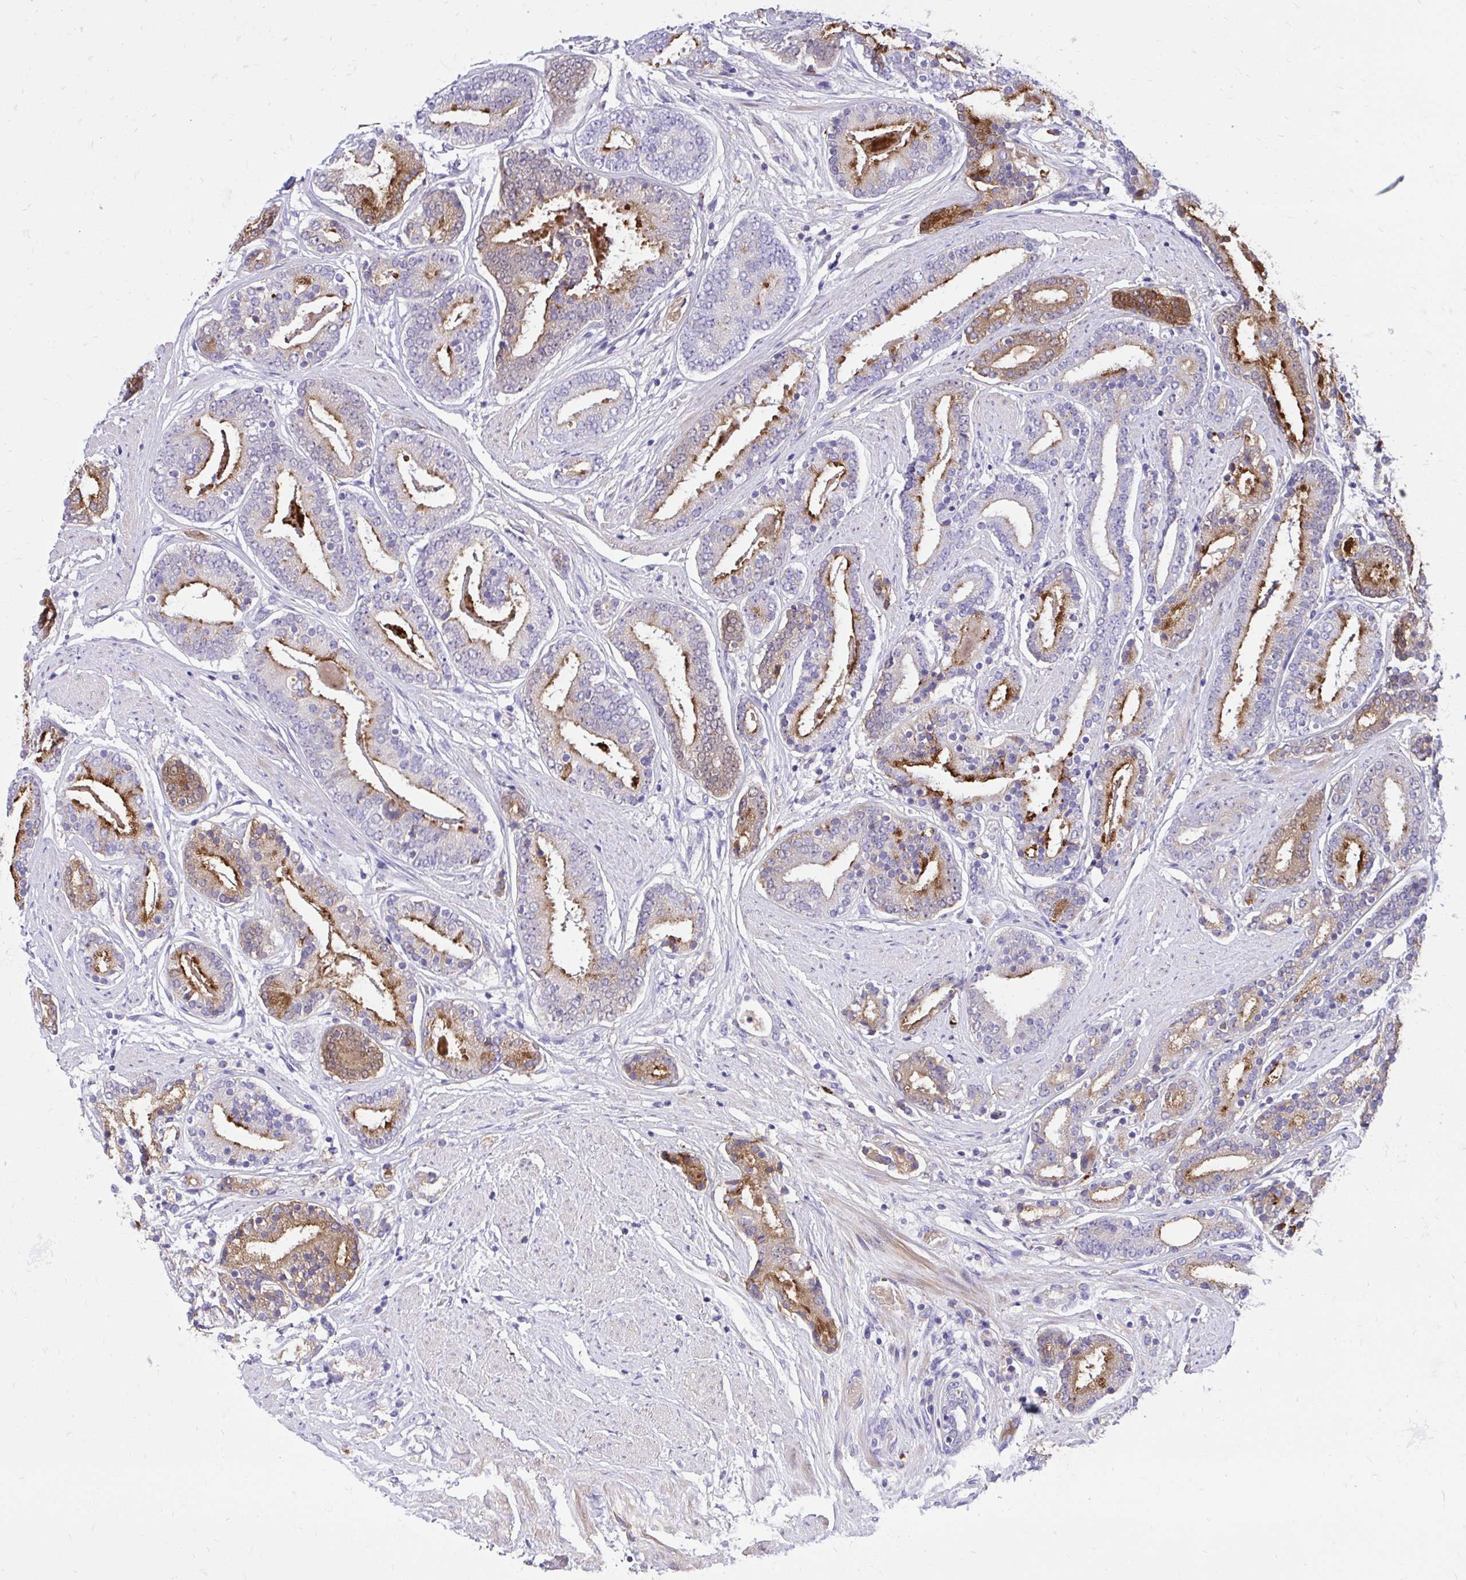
{"staining": {"intensity": "moderate", "quantity": "25%-75%", "location": "cytoplasmic/membranous"}, "tissue": "prostate cancer", "cell_type": "Tumor cells", "image_type": "cancer", "snomed": [{"axis": "morphology", "description": "Adenocarcinoma, High grade"}, {"axis": "topography", "description": "Prostate"}], "caption": "Adenocarcinoma (high-grade) (prostate) stained with immunohistochemistry (IHC) demonstrates moderate cytoplasmic/membranous positivity in about 25%-75% of tumor cells.", "gene": "TP53I11", "patient": {"sex": "male", "age": 63}}